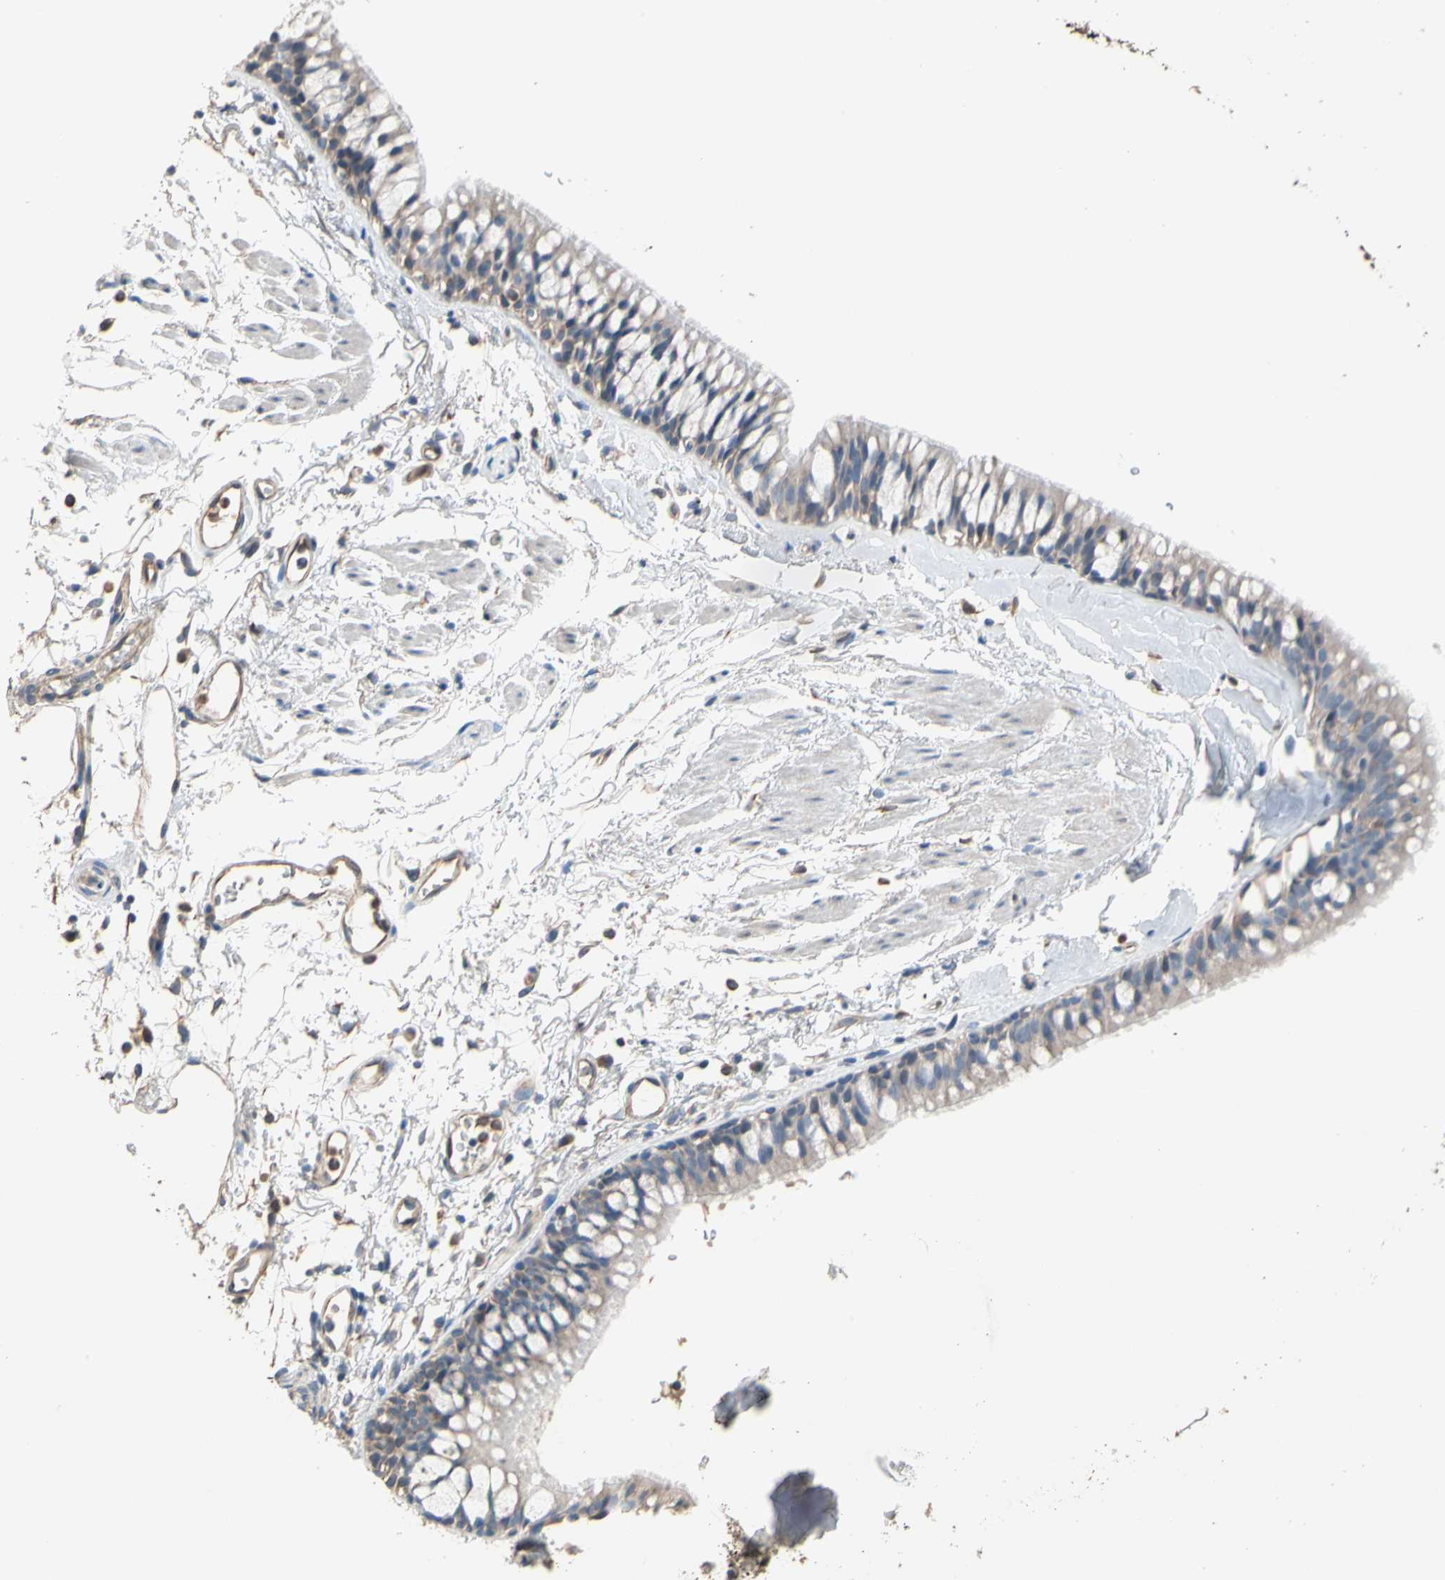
{"staining": {"intensity": "negative", "quantity": "none", "location": "none"}, "tissue": "bronchus", "cell_type": "Respiratory epithelial cells", "image_type": "normal", "snomed": [{"axis": "morphology", "description": "Normal tissue, NOS"}, {"axis": "topography", "description": "Bronchus"}], "caption": "The histopathology image exhibits no significant expression in respiratory epithelial cells of bronchus.", "gene": "BBOX1", "patient": {"sex": "female", "age": 73}}